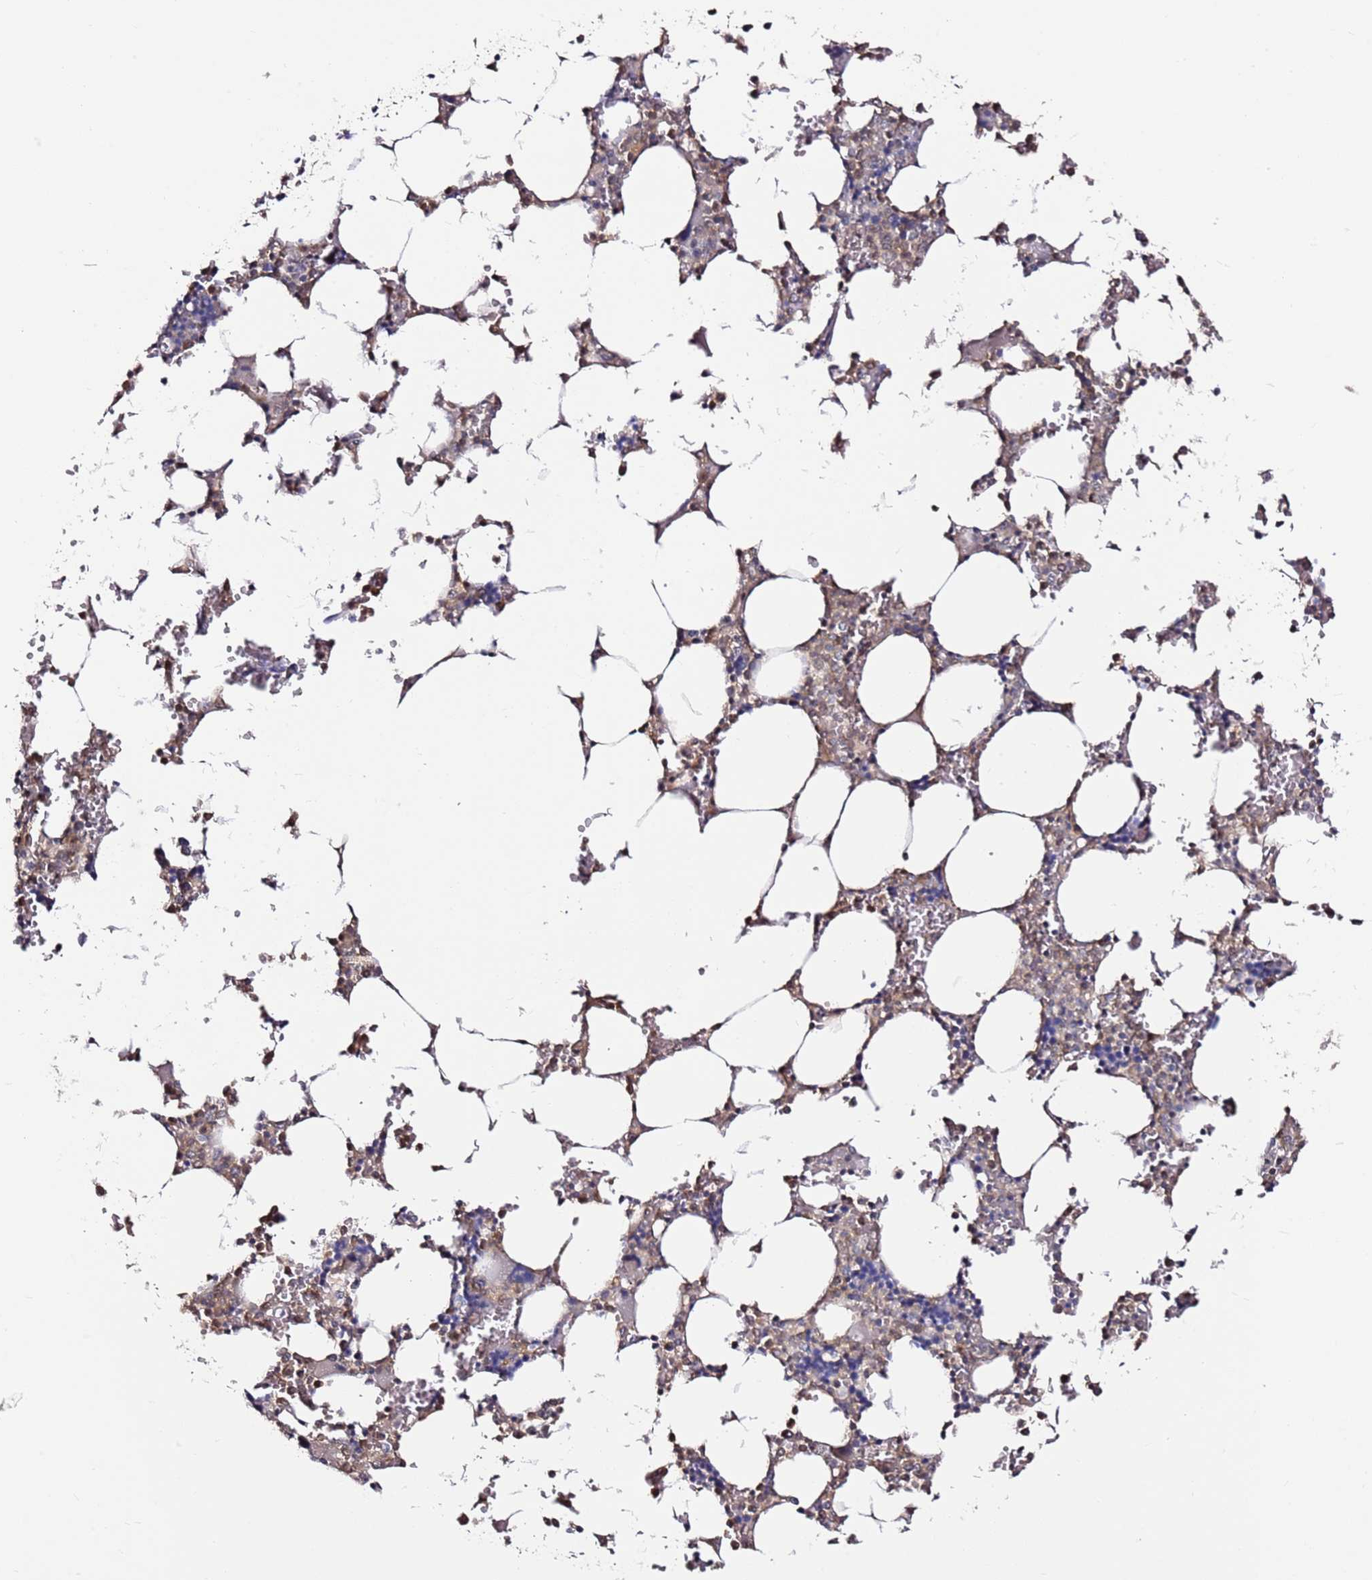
{"staining": {"intensity": "moderate", "quantity": "25%-75%", "location": "nuclear"}, "tissue": "bone marrow", "cell_type": "Hematopoietic cells", "image_type": "normal", "snomed": [{"axis": "morphology", "description": "Normal tissue, NOS"}, {"axis": "topography", "description": "Bone marrow"}], "caption": "Protein staining displays moderate nuclear positivity in approximately 25%-75% of hematopoietic cells in benign bone marrow. The staining is performed using DAB (3,3'-diaminobenzidine) brown chromogen to label protein expression. The nuclei are counter-stained blue using hematoxylin.", "gene": "FCF1", "patient": {"sex": "male", "age": 64}}